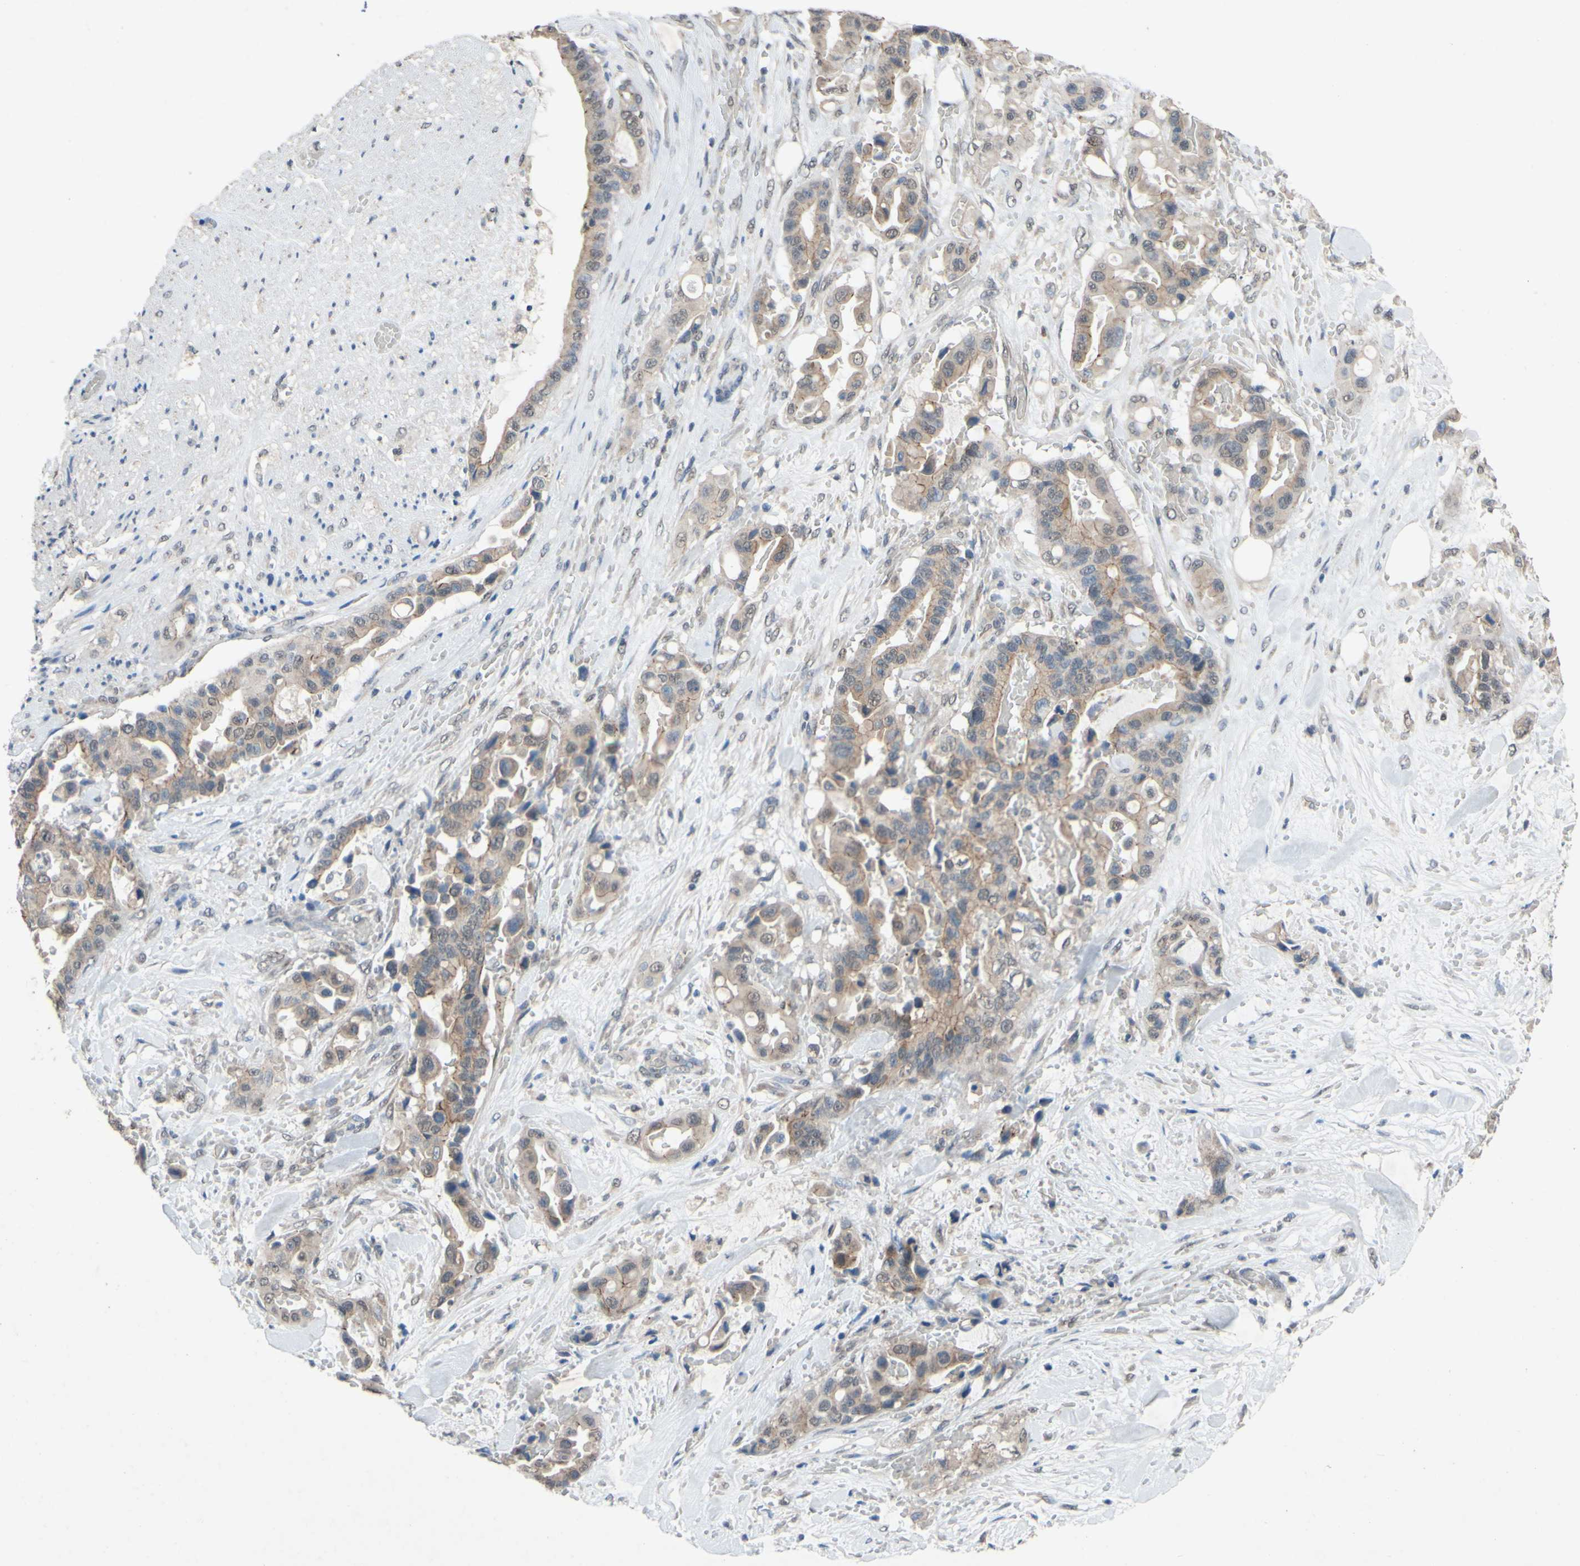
{"staining": {"intensity": "weak", "quantity": ">75%", "location": "cytoplasmic/membranous"}, "tissue": "liver cancer", "cell_type": "Tumor cells", "image_type": "cancer", "snomed": [{"axis": "morphology", "description": "Cholangiocarcinoma"}, {"axis": "topography", "description": "Liver"}], "caption": "About >75% of tumor cells in cholangiocarcinoma (liver) display weak cytoplasmic/membranous protein positivity as visualized by brown immunohistochemical staining.", "gene": "CDCP1", "patient": {"sex": "female", "age": 61}}